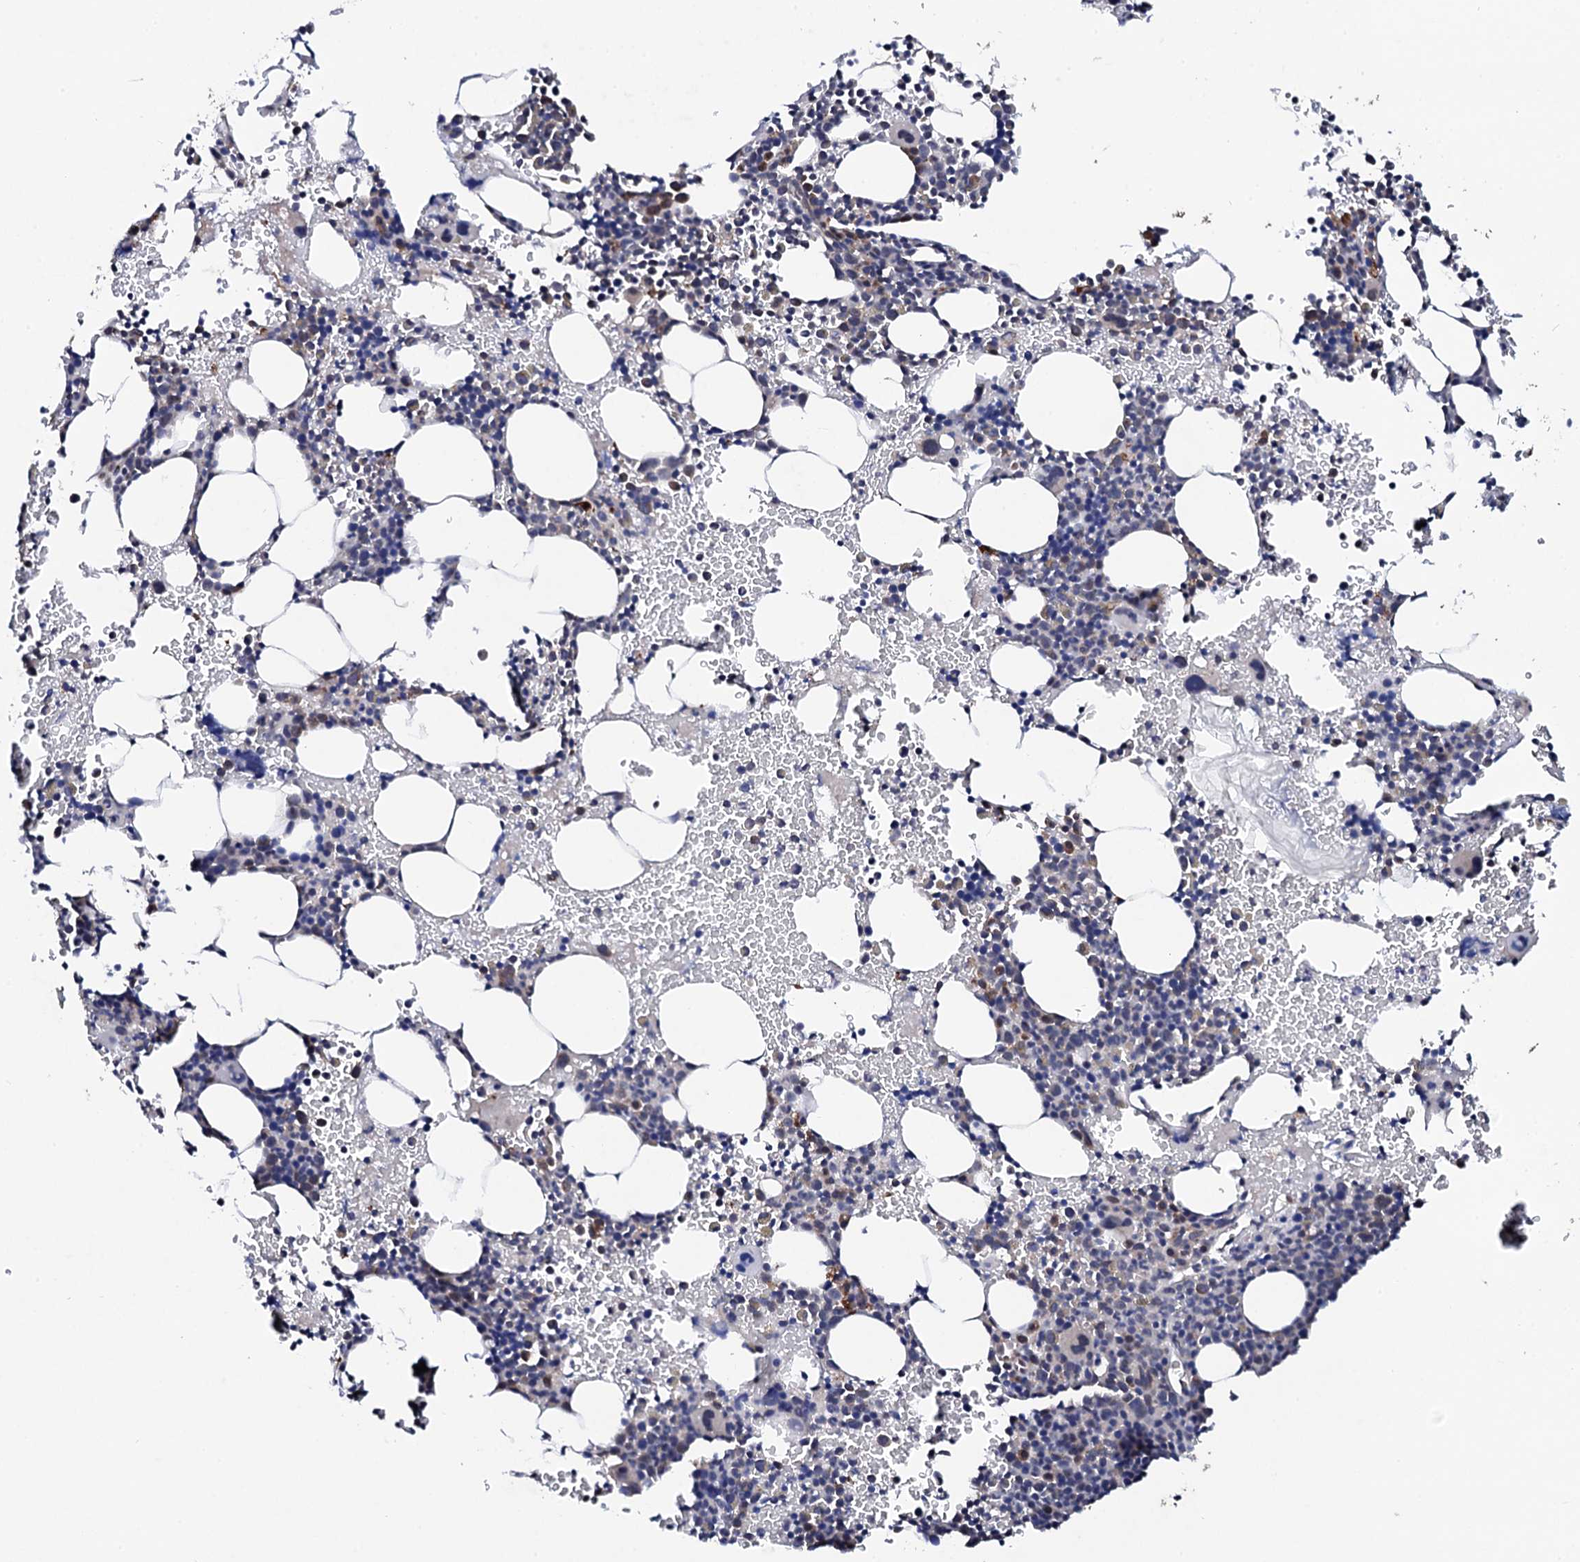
{"staining": {"intensity": "moderate", "quantity": "<25%", "location": "cytoplasmic/membranous,nuclear"}, "tissue": "bone marrow", "cell_type": "Hematopoietic cells", "image_type": "normal", "snomed": [{"axis": "morphology", "description": "Normal tissue, NOS"}, {"axis": "topography", "description": "Bone marrow"}], "caption": "Immunohistochemistry histopathology image of unremarkable bone marrow: bone marrow stained using IHC exhibits low levels of moderate protein expression localized specifically in the cytoplasmic/membranous,nuclear of hematopoietic cells, appearing as a cytoplasmic/membranous,nuclear brown color.", "gene": "IP6K1", "patient": {"sex": "male", "age": 41}}